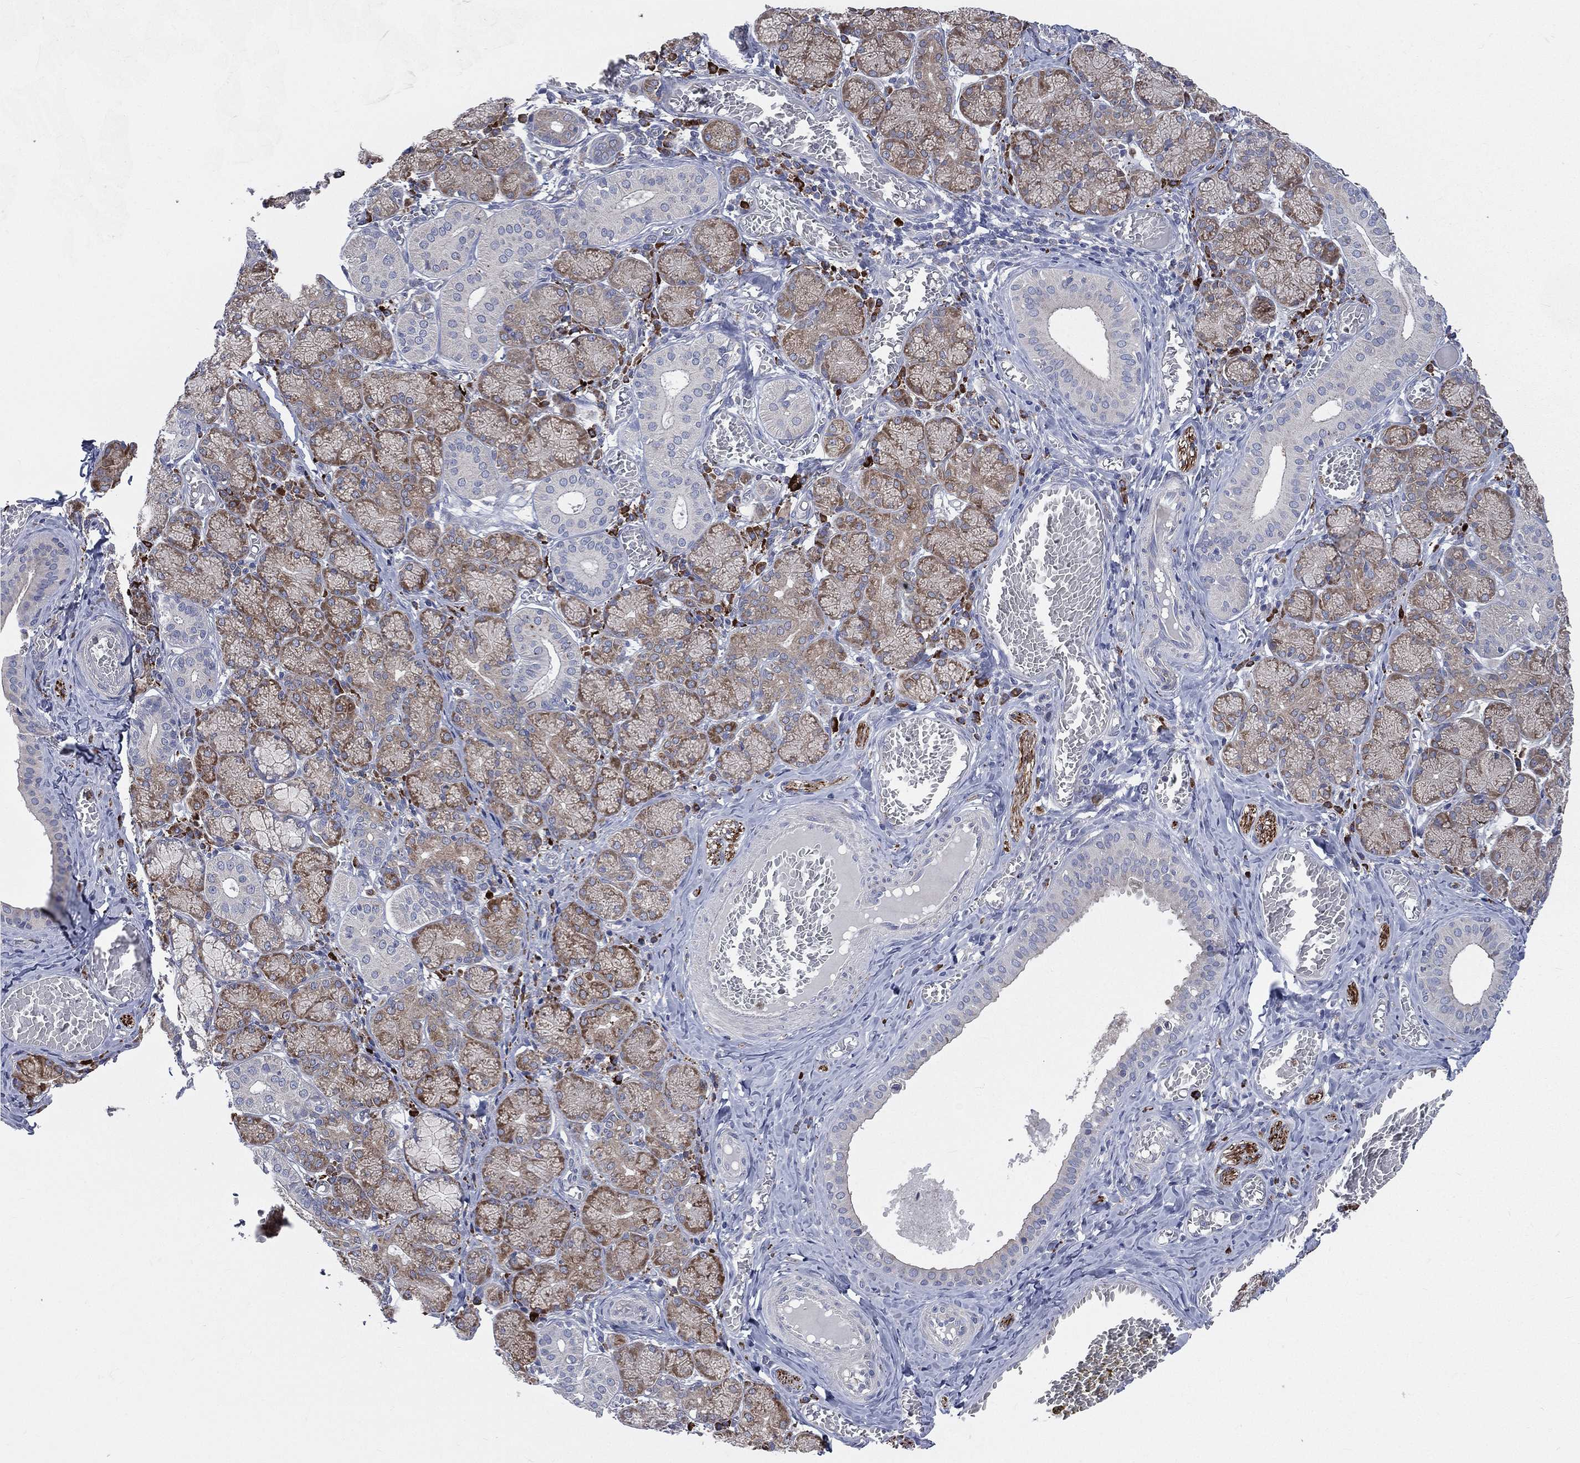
{"staining": {"intensity": "moderate", "quantity": ">75%", "location": "cytoplasmic/membranous"}, "tissue": "salivary gland", "cell_type": "Glandular cells", "image_type": "normal", "snomed": [{"axis": "morphology", "description": "Normal tissue, NOS"}, {"axis": "topography", "description": "Salivary gland"}, {"axis": "topography", "description": "Peripheral nerve tissue"}], "caption": "Human salivary gland stained with a brown dye shows moderate cytoplasmic/membranous positive expression in about >75% of glandular cells.", "gene": "CCDC159", "patient": {"sex": "female", "age": 24}}